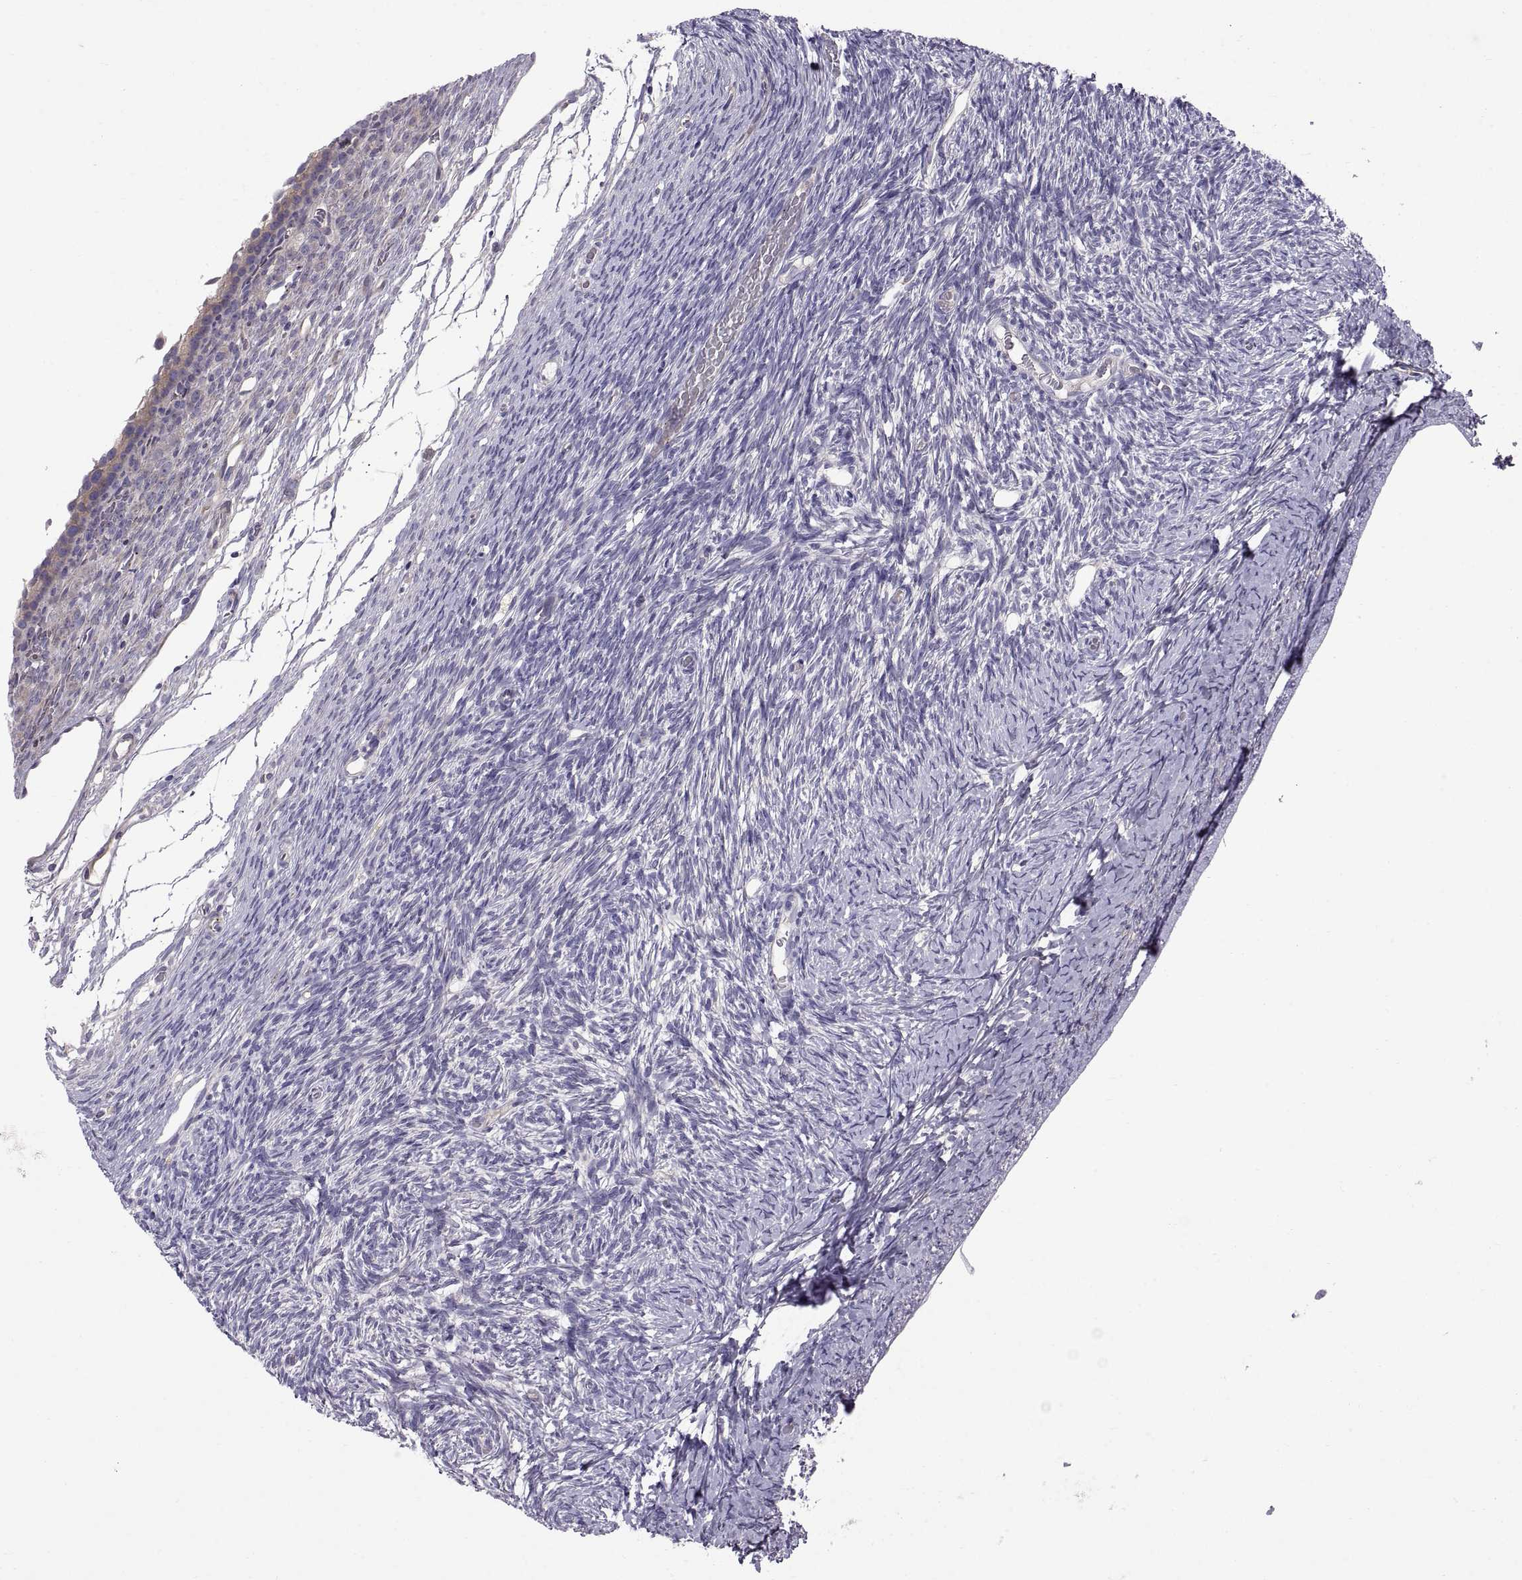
{"staining": {"intensity": "strong", "quantity": "<25%", "location": "cytoplasmic/membranous"}, "tissue": "ovary", "cell_type": "Follicle cells", "image_type": "normal", "snomed": [{"axis": "morphology", "description": "Normal tissue, NOS"}, {"axis": "topography", "description": "Ovary"}], "caption": "Strong cytoplasmic/membranous protein expression is identified in approximately <25% of follicle cells in ovary.", "gene": "ARSL", "patient": {"sex": "female", "age": 39}}